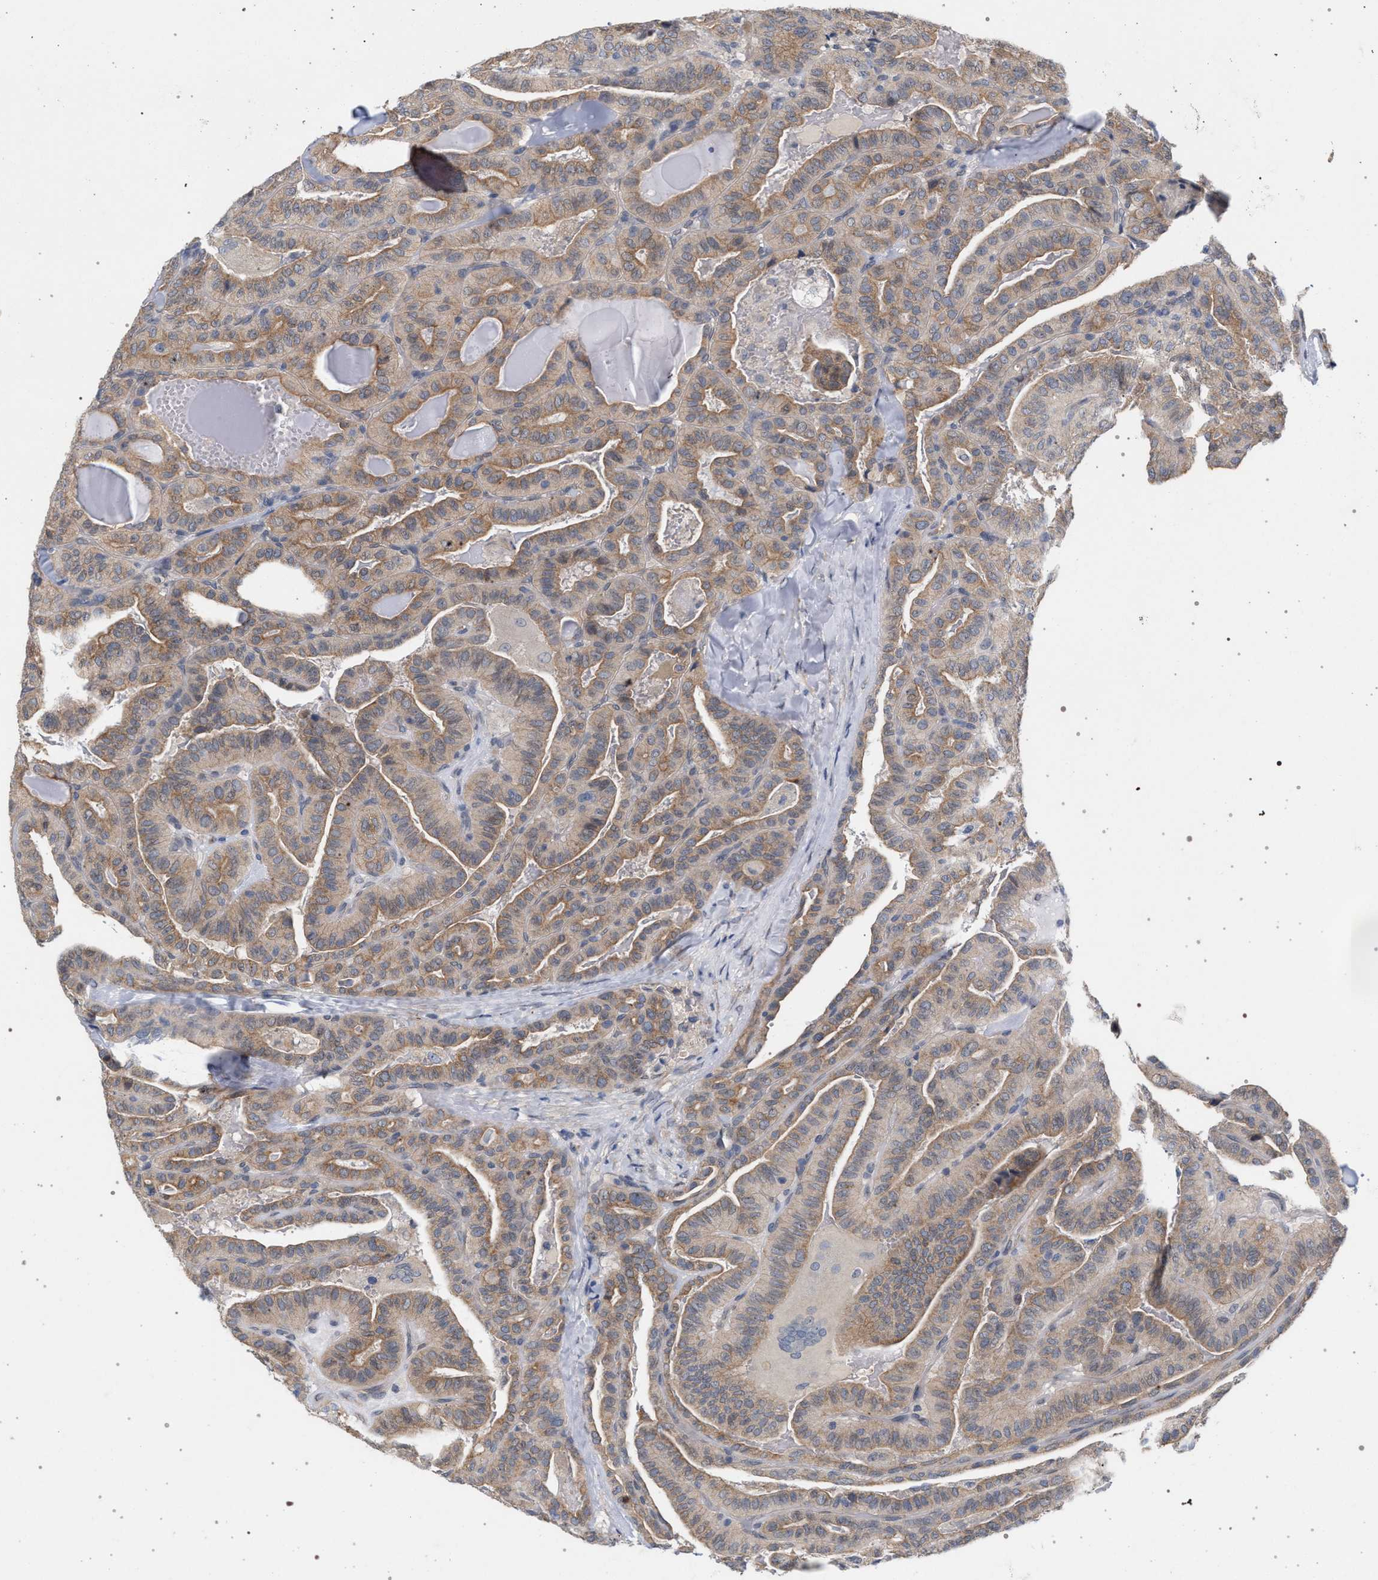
{"staining": {"intensity": "moderate", "quantity": ">75%", "location": "cytoplasmic/membranous"}, "tissue": "thyroid cancer", "cell_type": "Tumor cells", "image_type": "cancer", "snomed": [{"axis": "morphology", "description": "Papillary adenocarcinoma, NOS"}, {"axis": "topography", "description": "Thyroid gland"}], "caption": "Papillary adenocarcinoma (thyroid) was stained to show a protein in brown. There is medium levels of moderate cytoplasmic/membranous staining in about >75% of tumor cells.", "gene": "ARPC5L", "patient": {"sex": "male", "age": 77}}